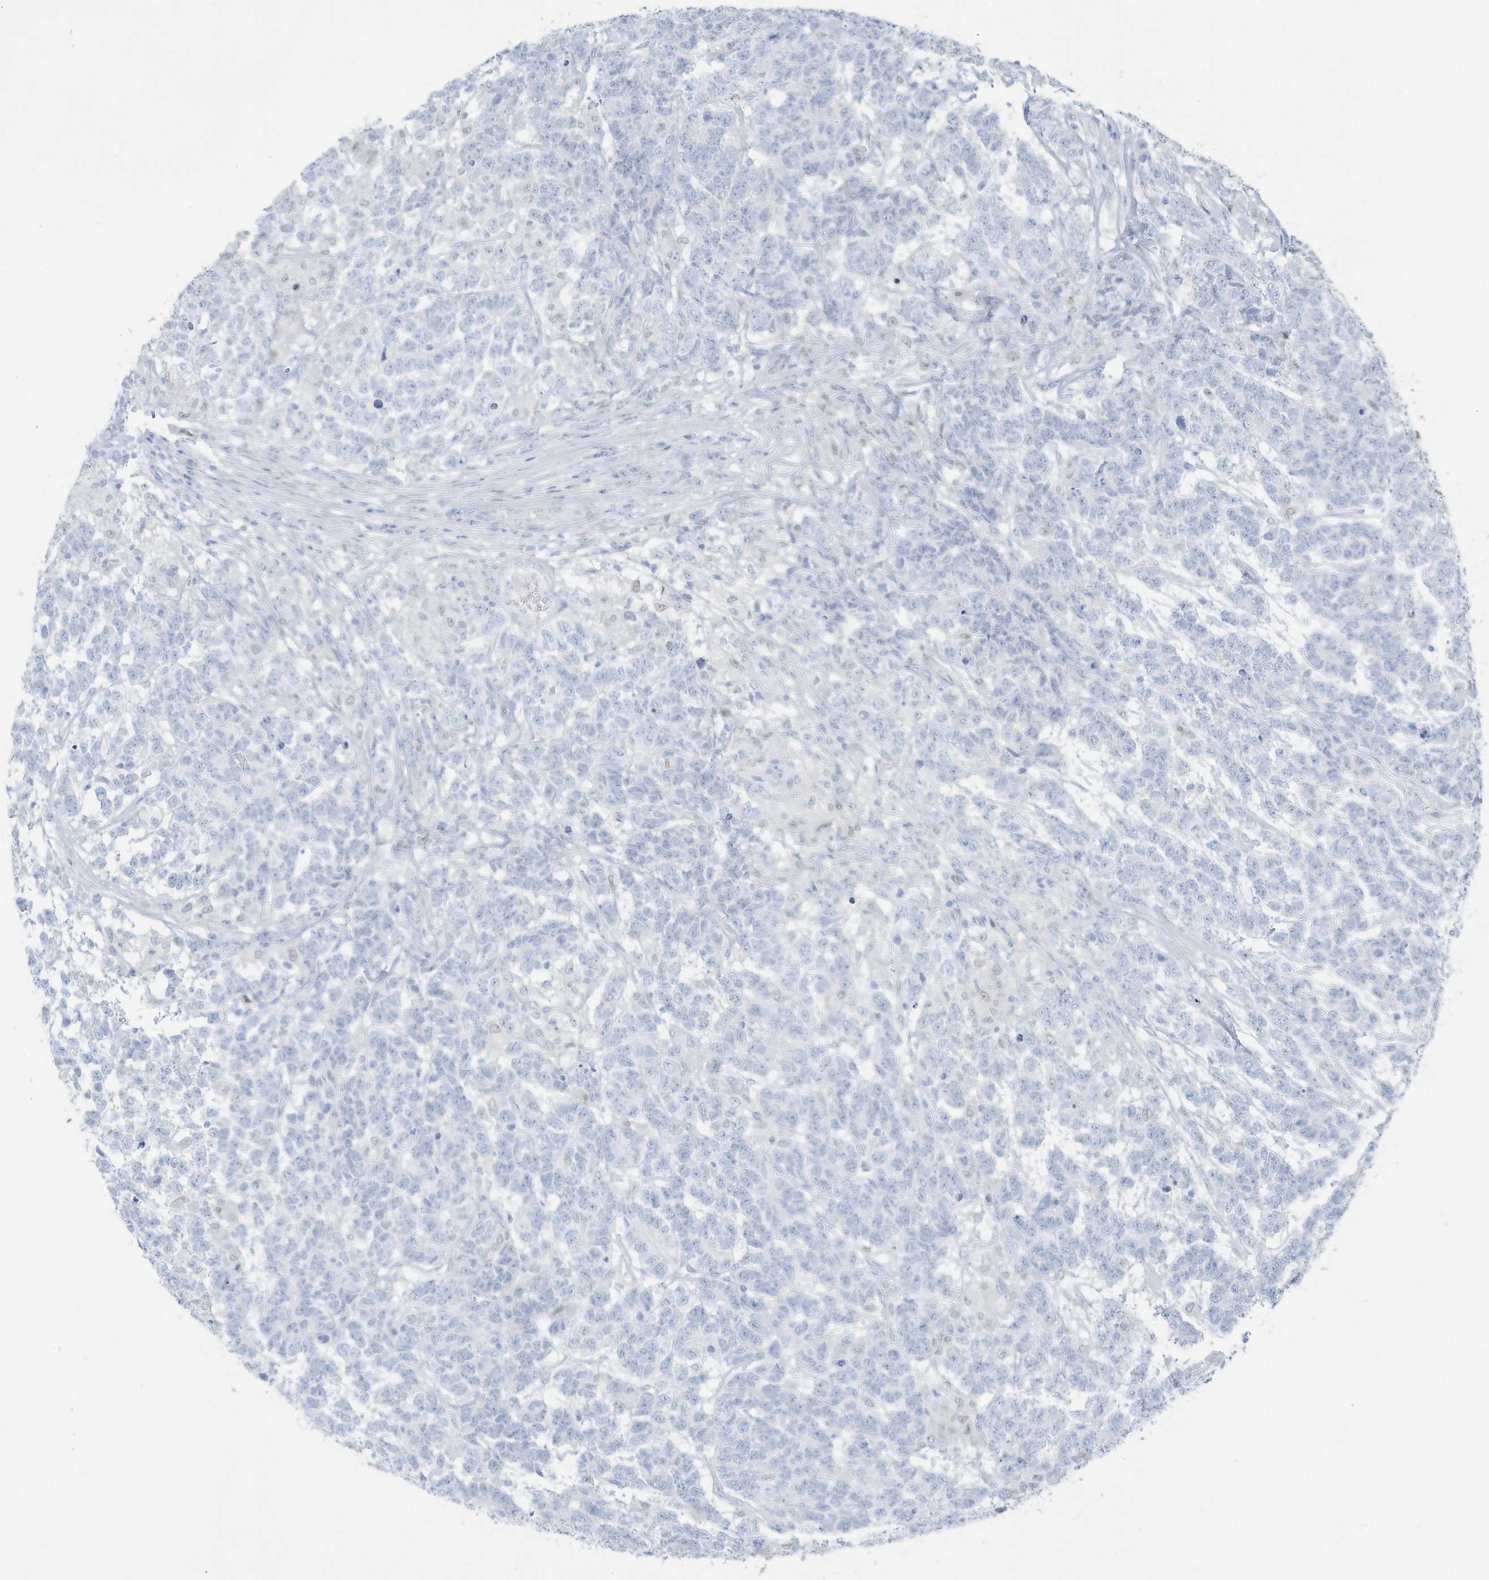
{"staining": {"intensity": "negative", "quantity": "none", "location": "none"}, "tissue": "testis cancer", "cell_type": "Tumor cells", "image_type": "cancer", "snomed": [{"axis": "morphology", "description": "Carcinoma, Embryonal, NOS"}, {"axis": "topography", "description": "Testis"}], "caption": "Micrograph shows no significant protein staining in tumor cells of testis embryonal carcinoma. Nuclei are stained in blue.", "gene": "ZFP64", "patient": {"sex": "male", "age": 26}}